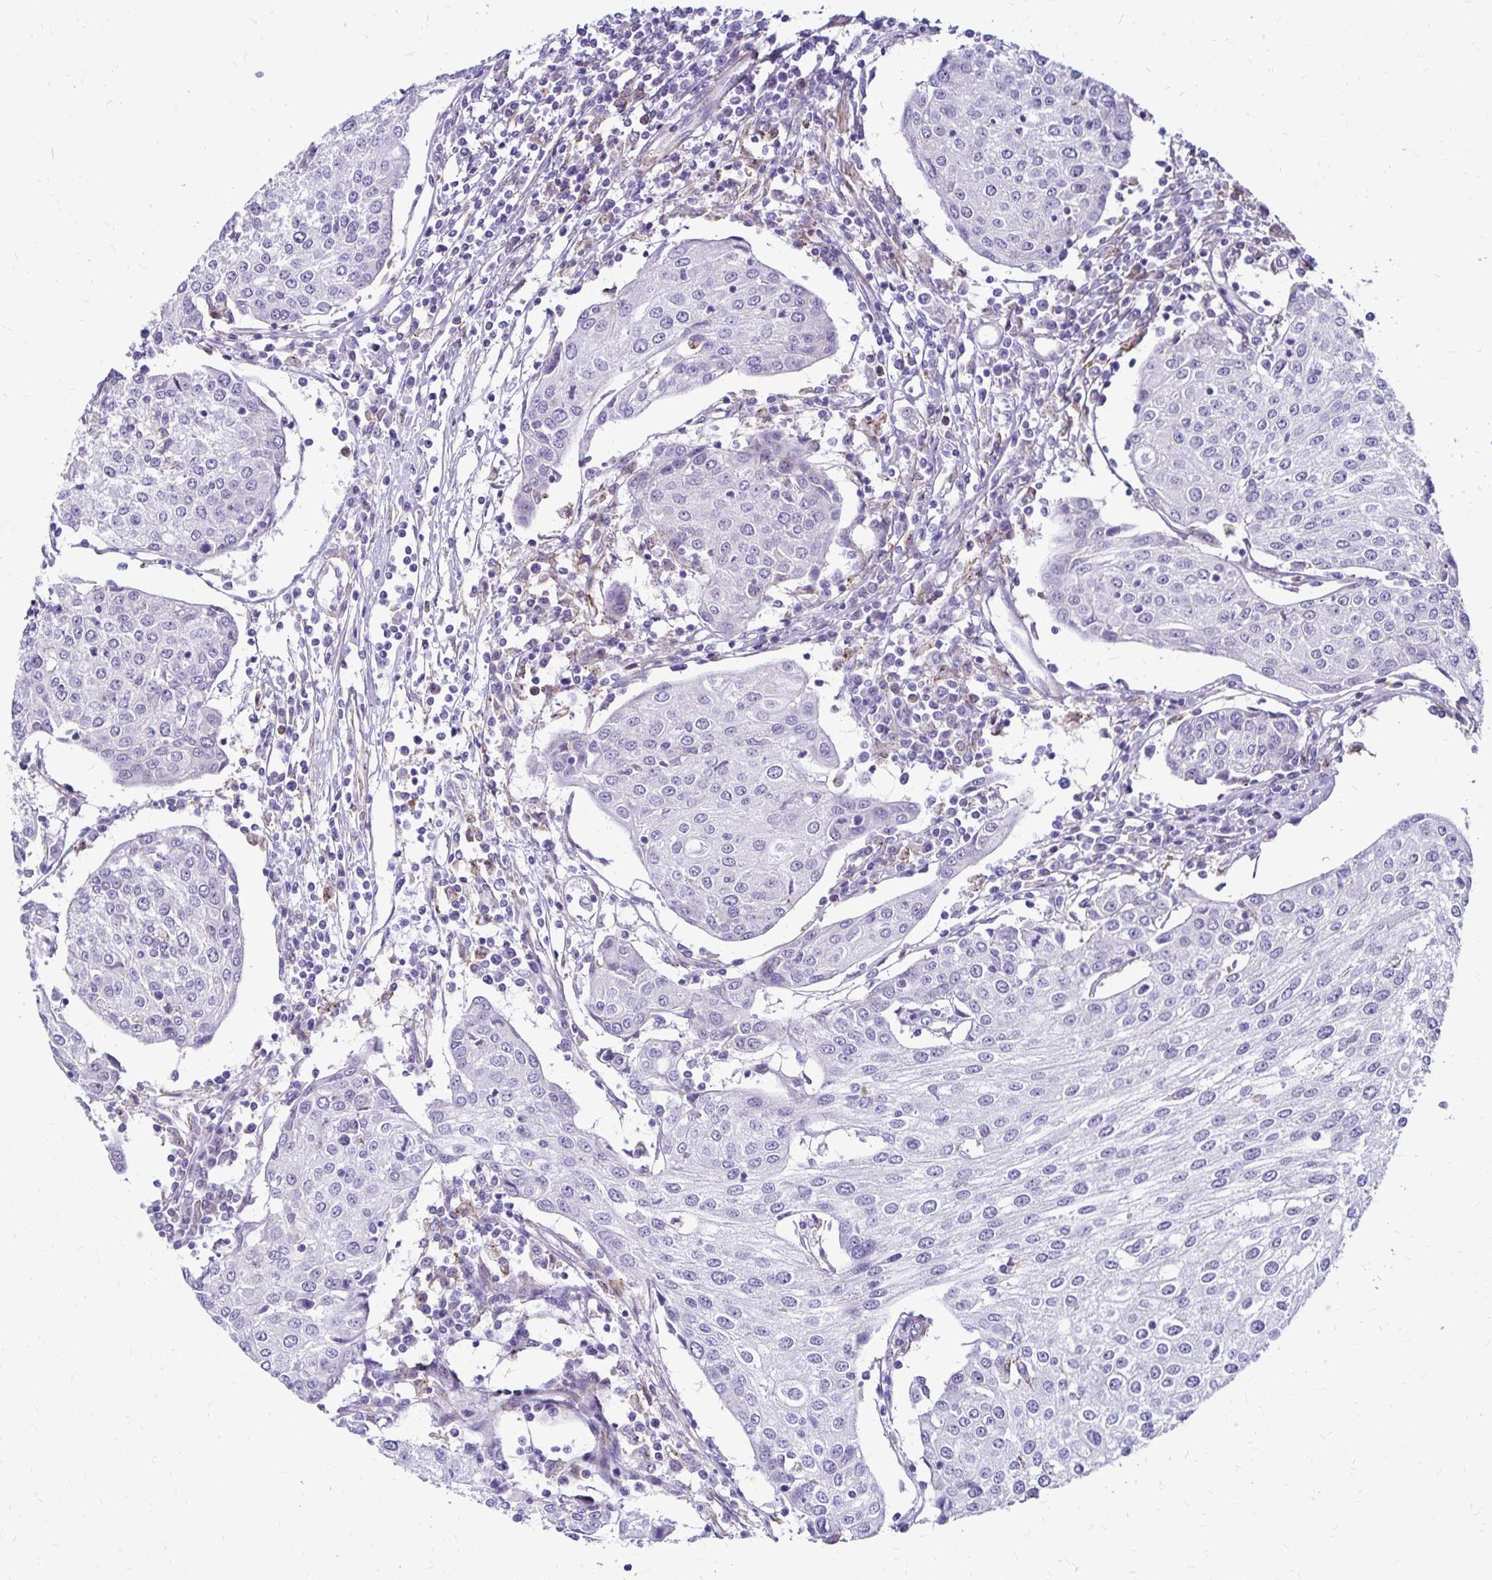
{"staining": {"intensity": "negative", "quantity": "none", "location": "none"}, "tissue": "urothelial cancer", "cell_type": "Tumor cells", "image_type": "cancer", "snomed": [{"axis": "morphology", "description": "Urothelial carcinoma, High grade"}, {"axis": "topography", "description": "Urinary bladder"}], "caption": "Immunohistochemistry of urothelial cancer demonstrates no positivity in tumor cells.", "gene": "TNS3", "patient": {"sex": "female", "age": 85}}